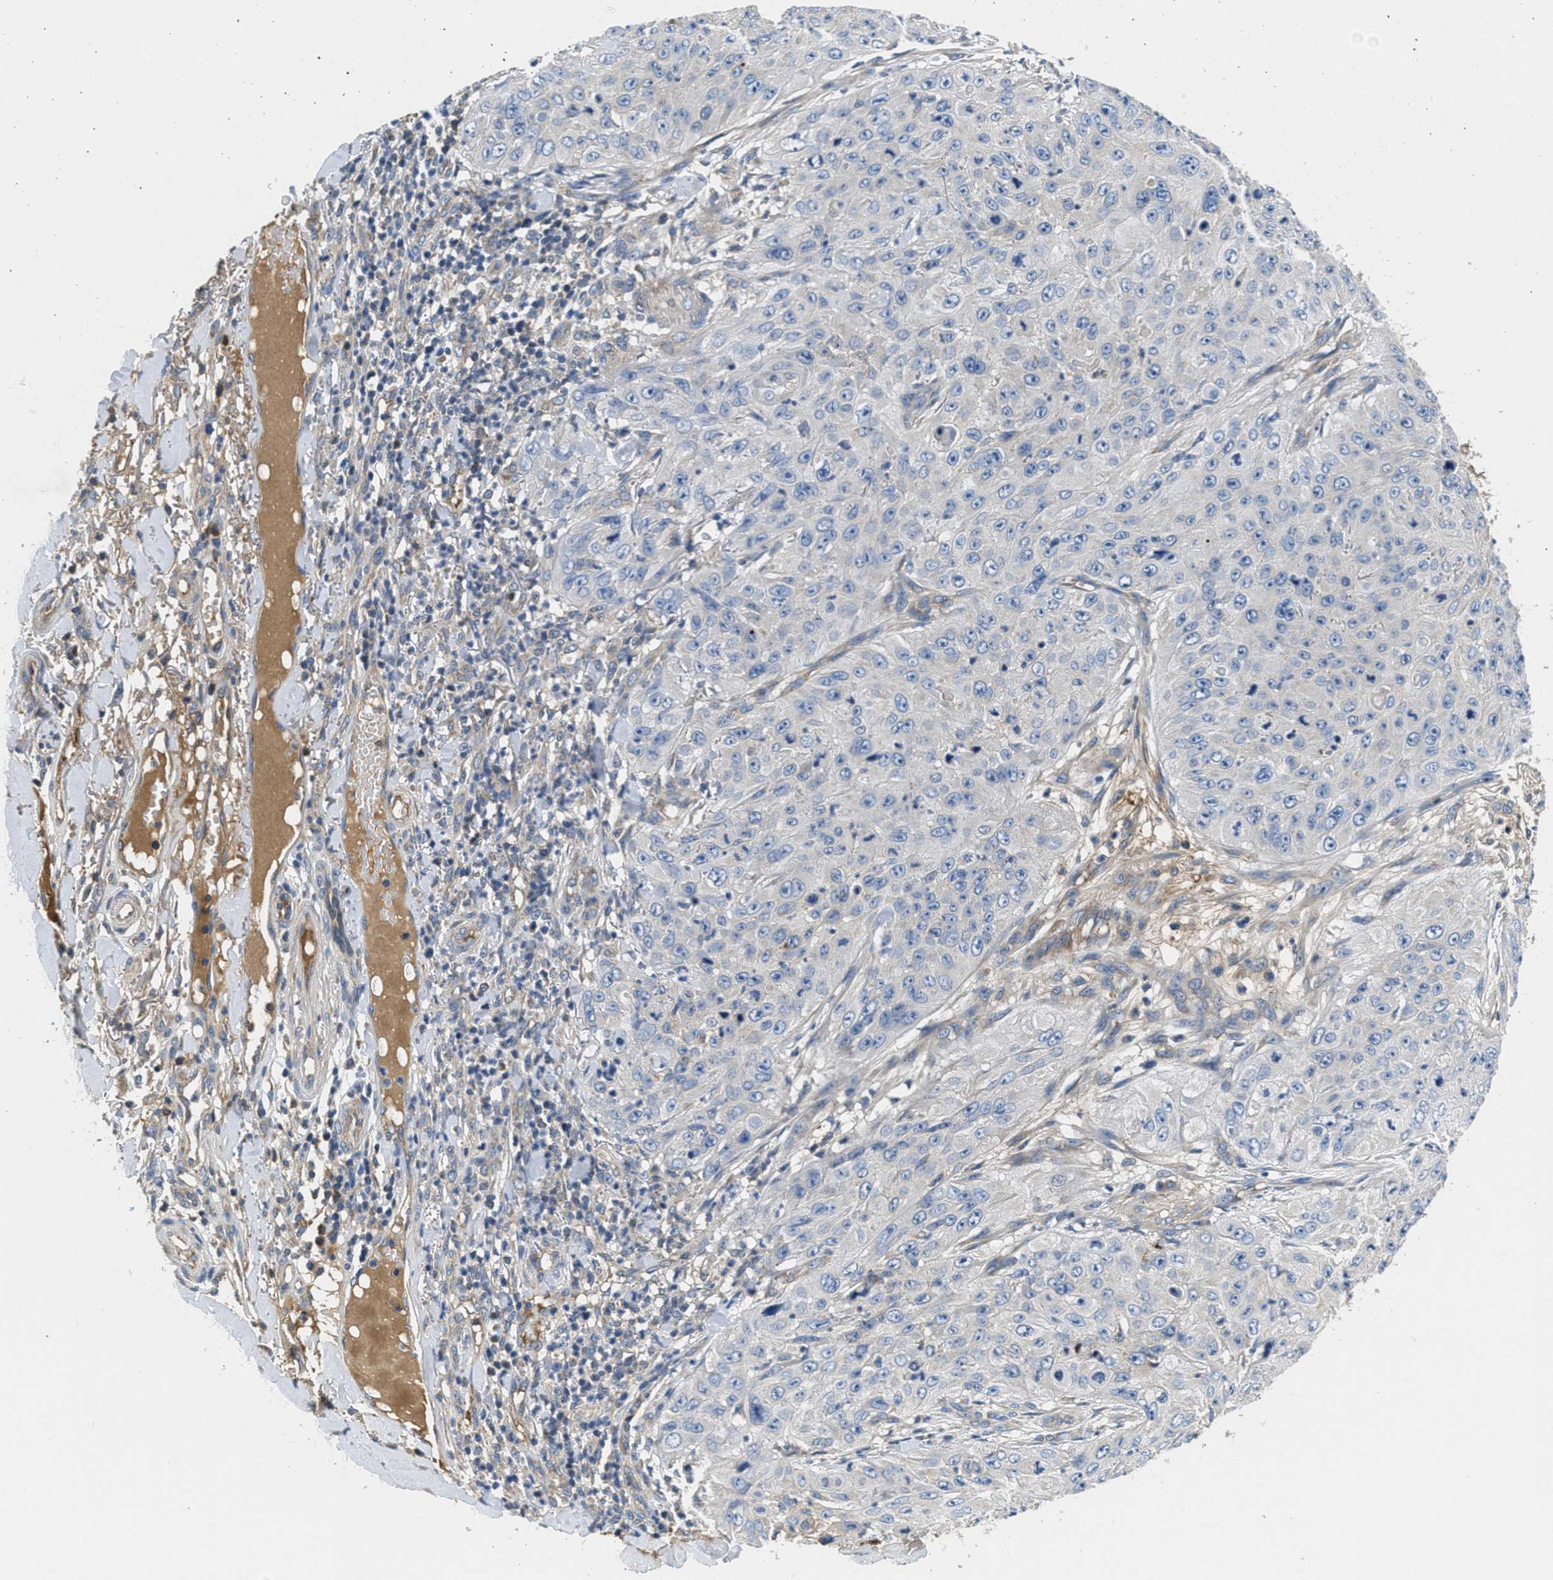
{"staining": {"intensity": "weak", "quantity": "<25%", "location": "cytoplasmic/membranous"}, "tissue": "skin cancer", "cell_type": "Tumor cells", "image_type": "cancer", "snomed": [{"axis": "morphology", "description": "Squamous cell carcinoma, NOS"}, {"axis": "topography", "description": "Skin"}], "caption": "IHC photomicrograph of skin squamous cell carcinoma stained for a protein (brown), which shows no staining in tumor cells.", "gene": "GALK1", "patient": {"sex": "female", "age": 80}}